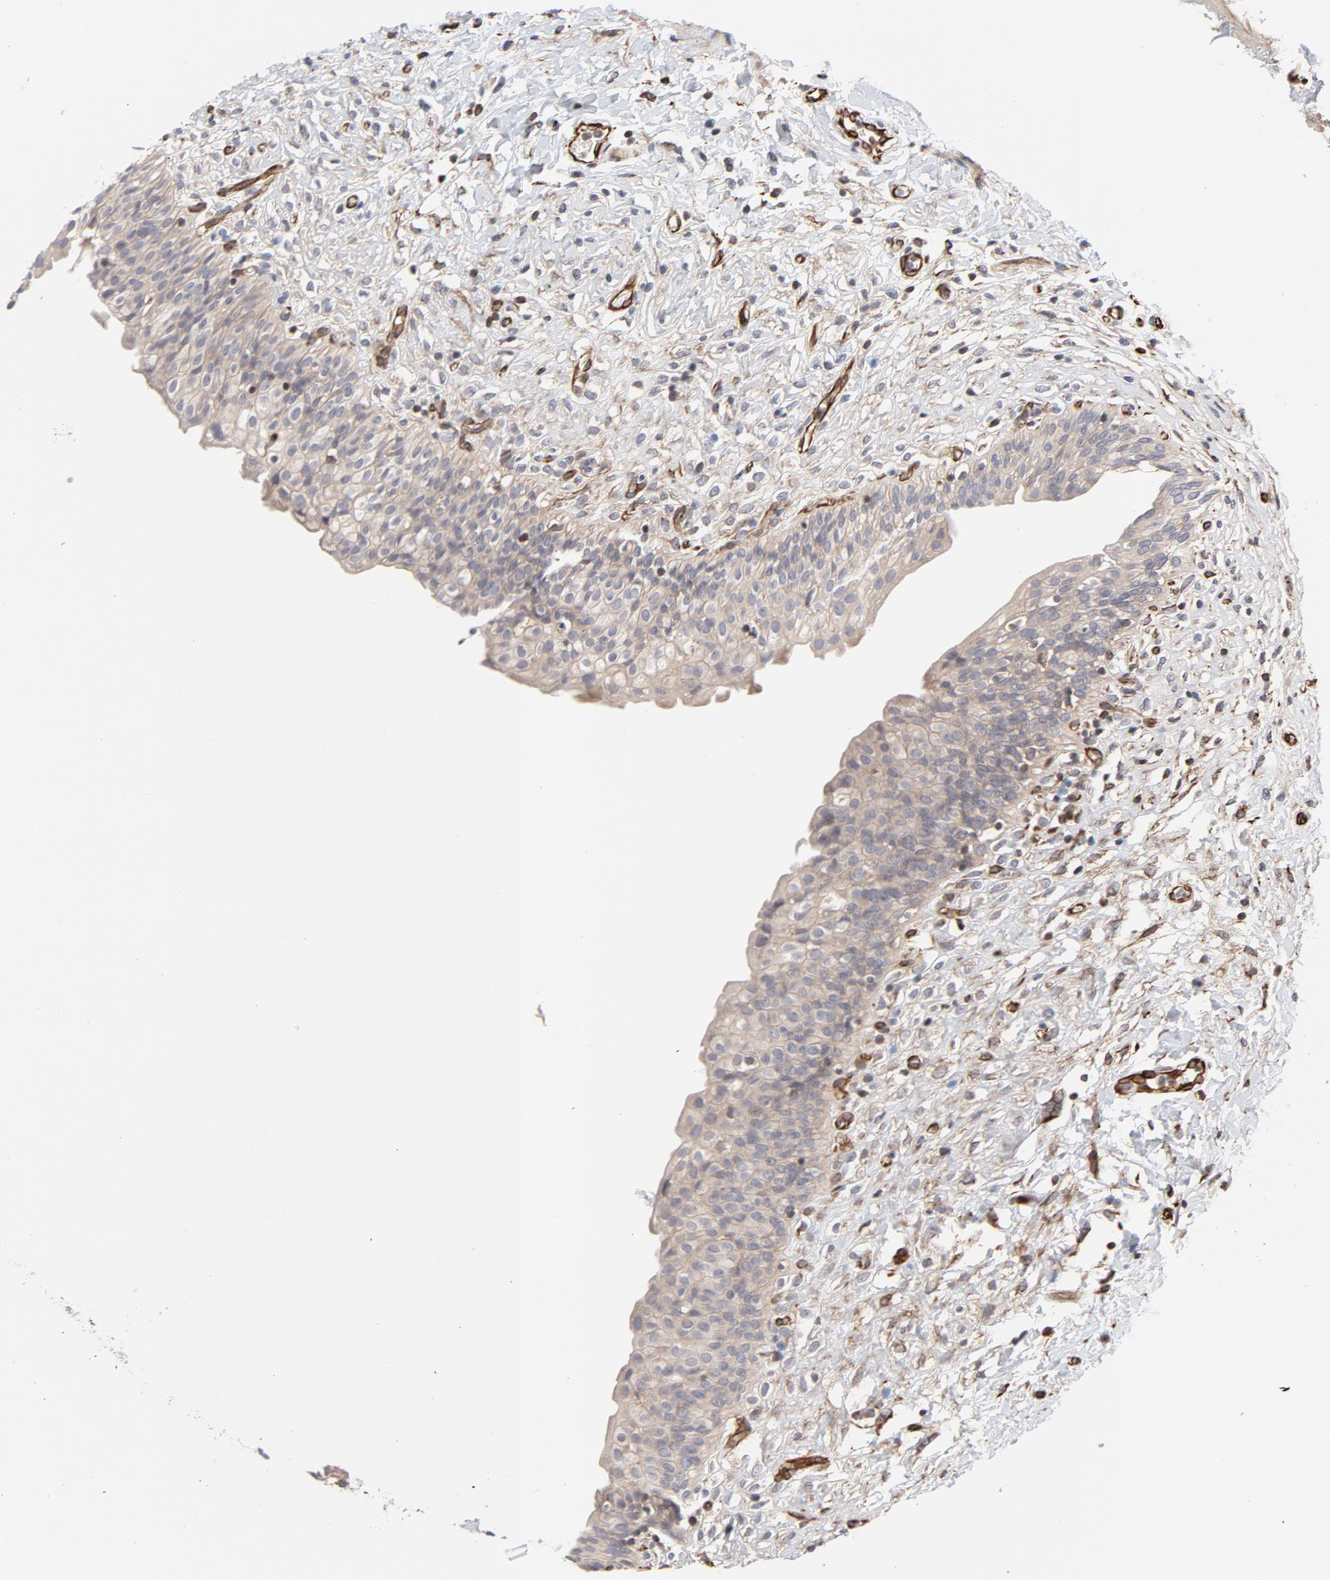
{"staining": {"intensity": "weak", "quantity": ">75%", "location": "cytoplasmic/membranous"}, "tissue": "urinary bladder", "cell_type": "Urothelial cells", "image_type": "normal", "snomed": [{"axis": "morphology", "description": "Normal tissue, NOS"}, {"axis": "topography", "description": "Urinary bladder"}], "caption": "Immunohistochemical staining of benign urinary bladder exhibits >75% levels of weak cytoplasmic/membranous protein positivity in approximately >75% of urothelial cells.", "gene": "DNAAF2", "patient": {"sex": "female", "age": 80}}